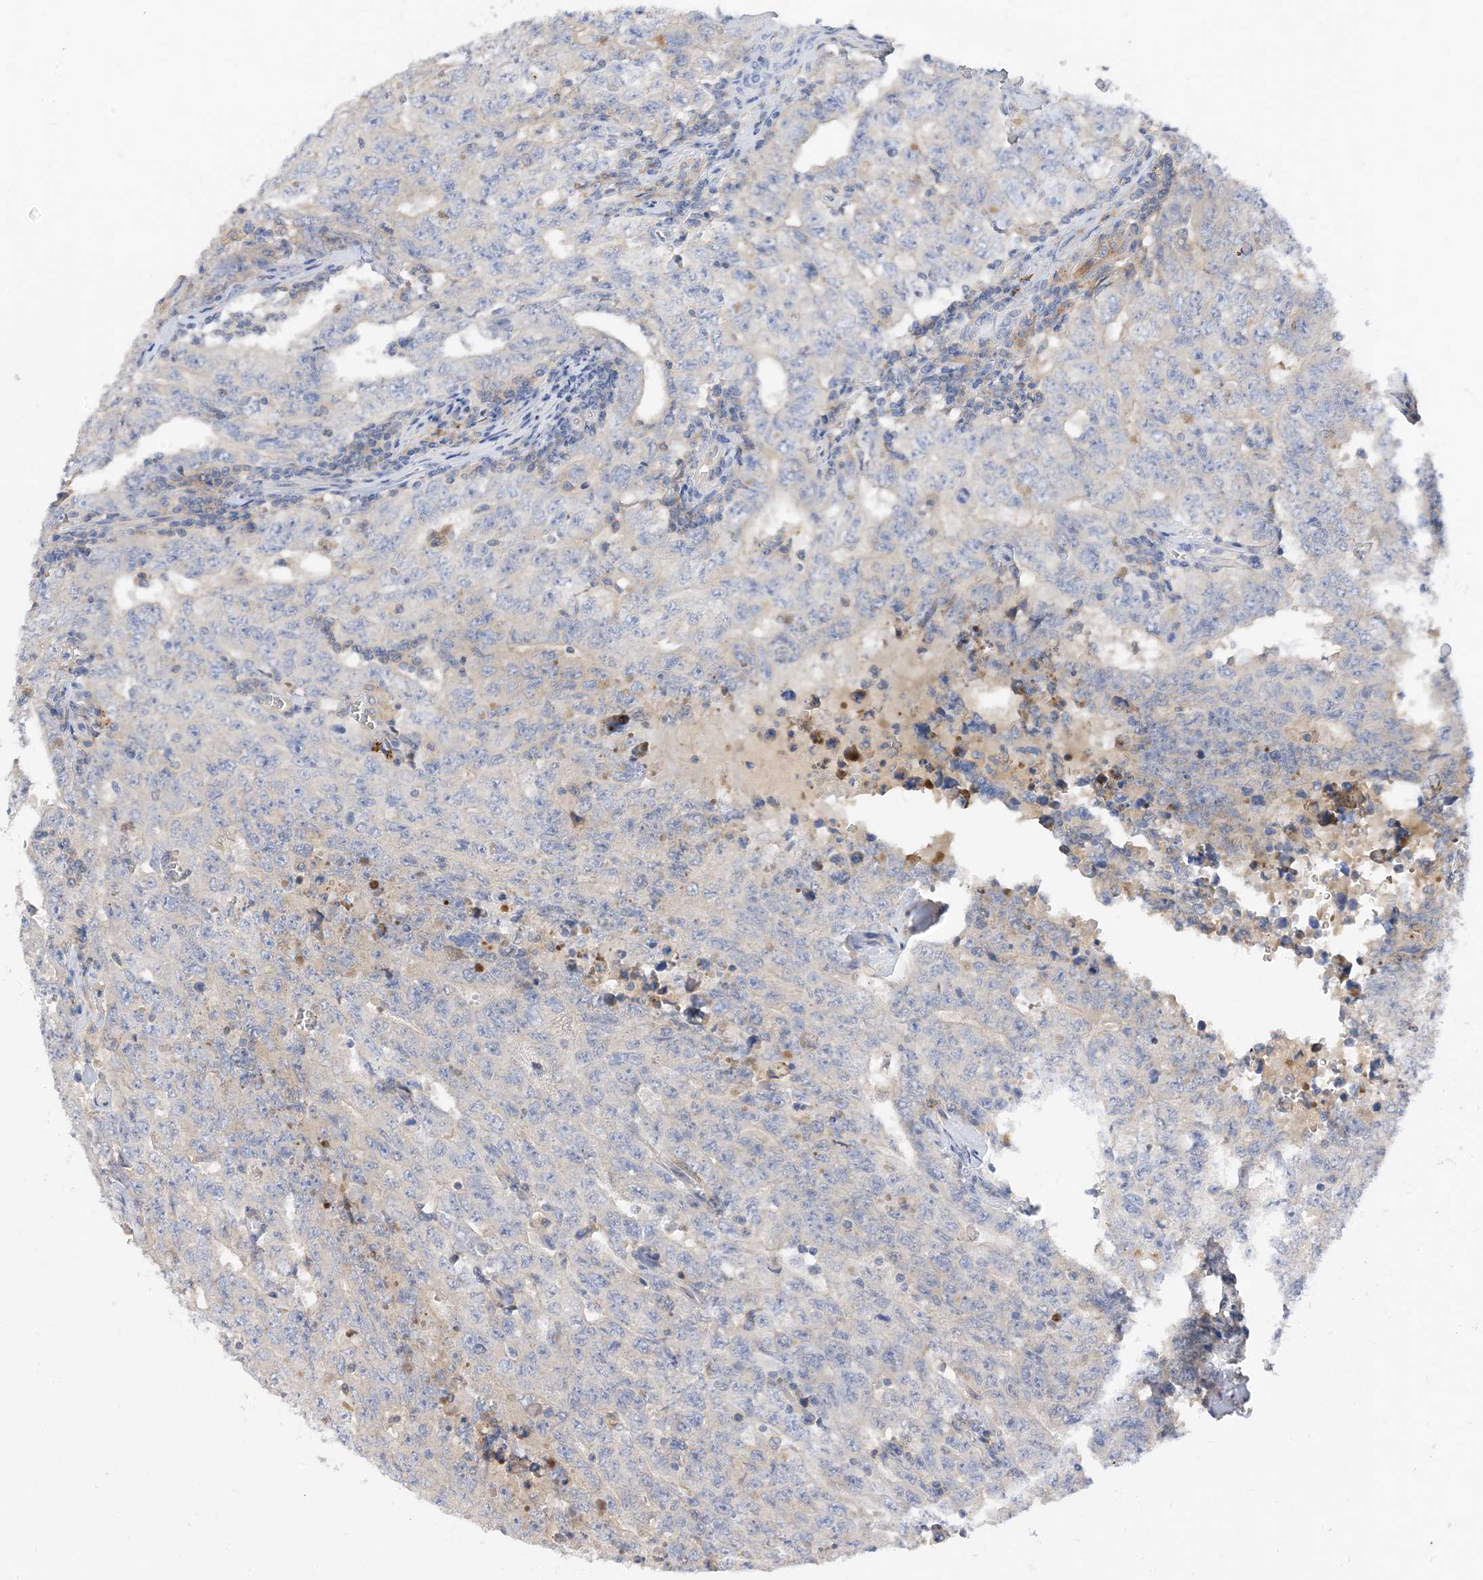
{"staining": {"intensity": "negative", "quantity": "none", "location": "none"}, "tissue": "testis cancer", "cell_type": "Tumor cells", "image_type": "cancer", "snomed": [{"axis": "morphology", "description": "Carcinoma, Embryonal, NOS"}, {"axis": "topography", "description": "Testis"}], "caption": "Histopathology image shows no significant protein positivity in tumor cells of testis cancer (embryonal carcinoma). (Stains: DAB (3,3'-diaminobenzidine) immunohistochemistry (IHC) with hematoxylin counter stain, Microscopy: brightfield microscopy at high magnification).", "gene": "ARV1", "patient": {"sex": "male", "age": 26}}